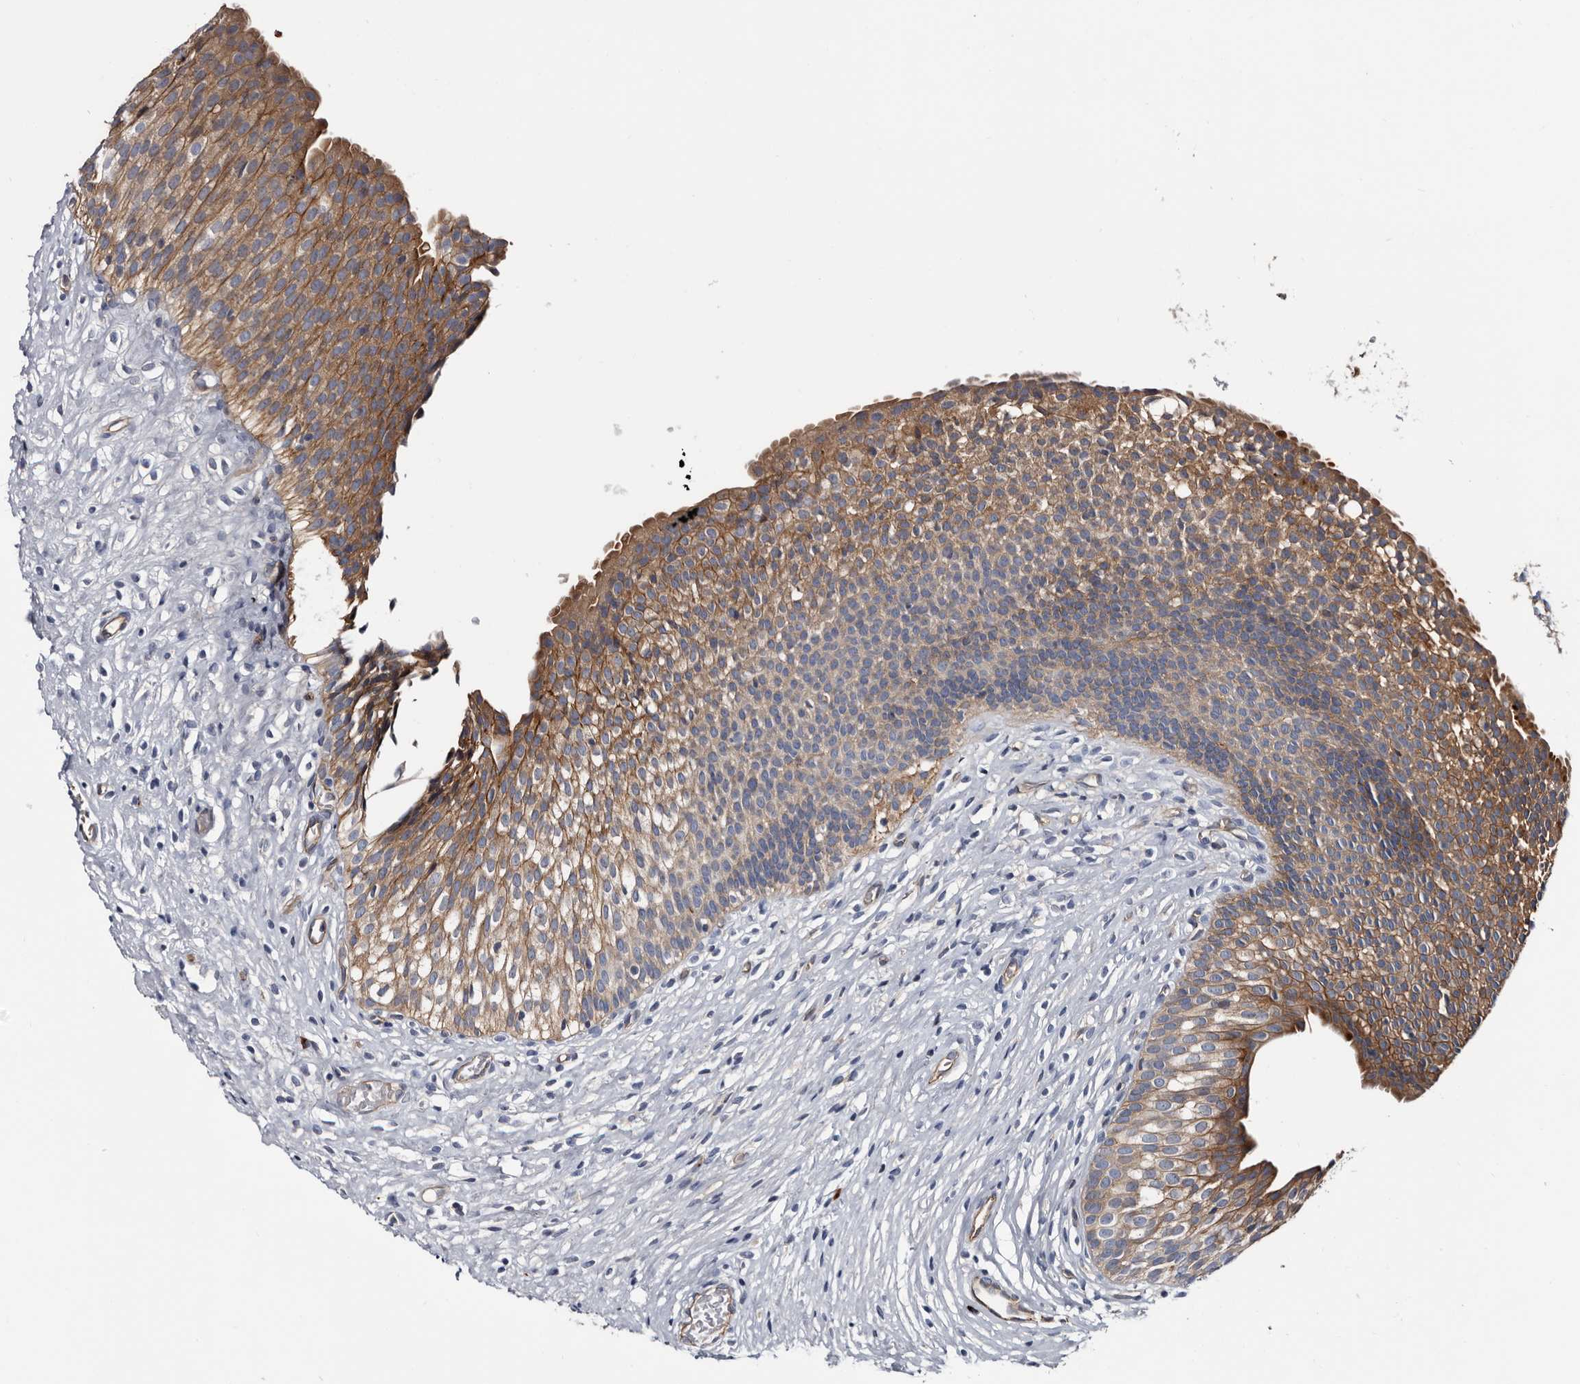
{"staining": {"intensity": "moderate", "quantity": ">75%", "location": "cytoplasmic/membranous"}, "tissue": "urinary bladder", "cell_type": "Urothelial cells", "image_type": "normal", "snomed": [{"axis": "morphology", "description": "Normal tissue, NOS"}, {"axis": "topography", "description": "Urinary bladder"}], "caption": "Urothelial cells reveal medium levels of moderate cytoplasmic/membranous positivity in about >75% of cells in normal urinary bladder.", "gene": "TSPAN17", "patient": {"sex": "male", "age": 1}}